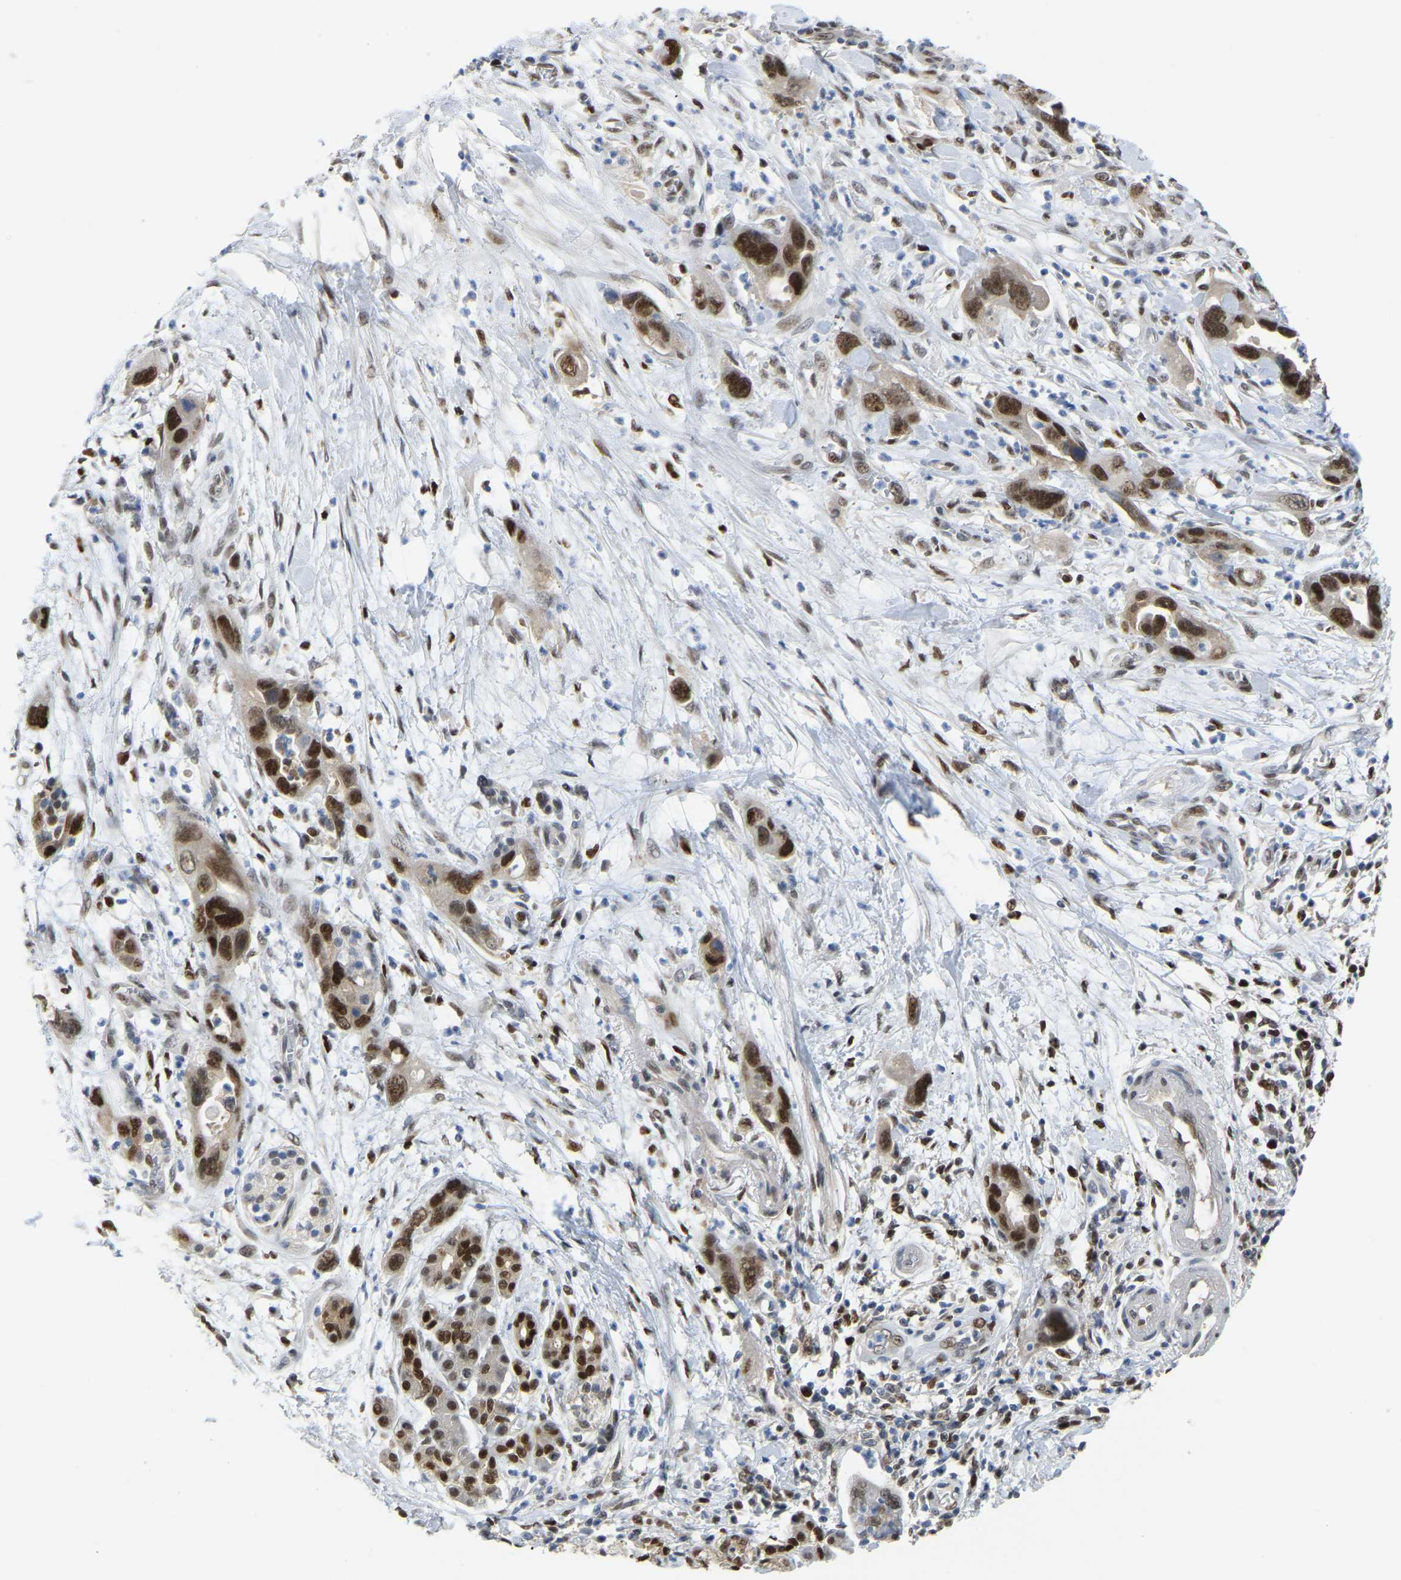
{"staining": {"intensity": "strong", "quantity": ">75%", "location": "nuclear"}, "tissue": "pancreatic cancer", "cell_type": "Tumor cells", "image_type": "cancer", "snomed": [{"axis": "morphology", "description": "Adenocarcinoma, NOS"}, {"axis": "topography", "description": "Pancreas"}], "caption": "Protein staining reveals strong nuclear positivity in approximately >75% of tumor cells in pancreatic cancer. The staining was performed using DAB to visualize the protein expression in brown, while the nuclei were stained in blue with hematoxylin (Magnification: 20x).", "gene": "KLRG2", "patient": {"sex": "female", "age": 70}}